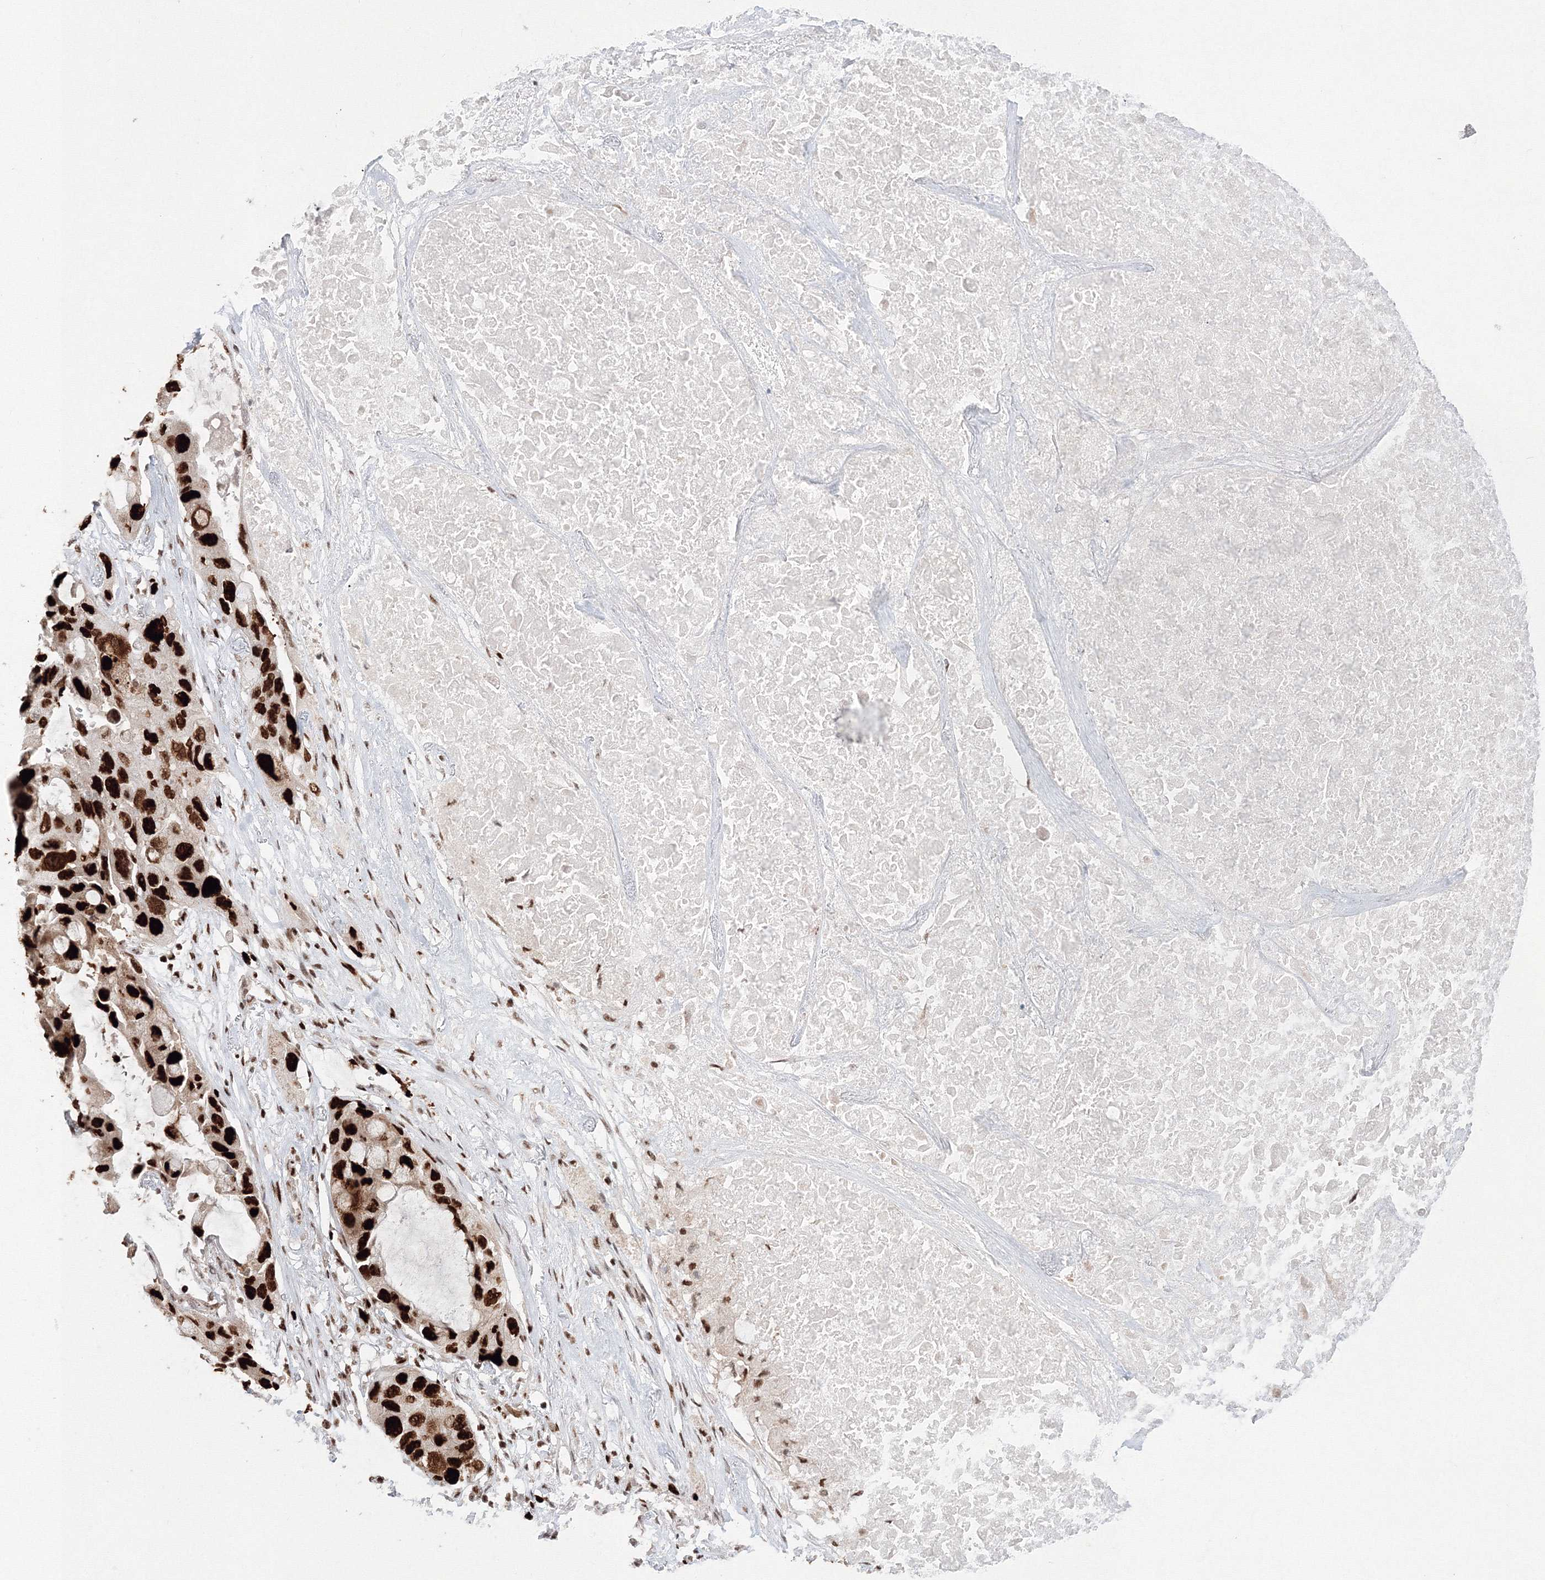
{"staining": {"intensity": "strong", "quantity": ">75%", "location": "nuclear"}, "tissue": "lung cancer", "cell_type": "Tumor cells", "image_type": "cancer", "snomed": [{"axis": "morphology", "description": "Squamous cell carcinoma, NOS"}, {"axis": "topography", "description": "Lung"}], "caption": "About >75% of tumor cells in human lung cancer (squamous cell carcinoma) reveal strong nuclear protein positivity as visualized by brown immunohistochemical staining.", "gene": "LIG1", "patient": {"sex": "female", "age": 73}}